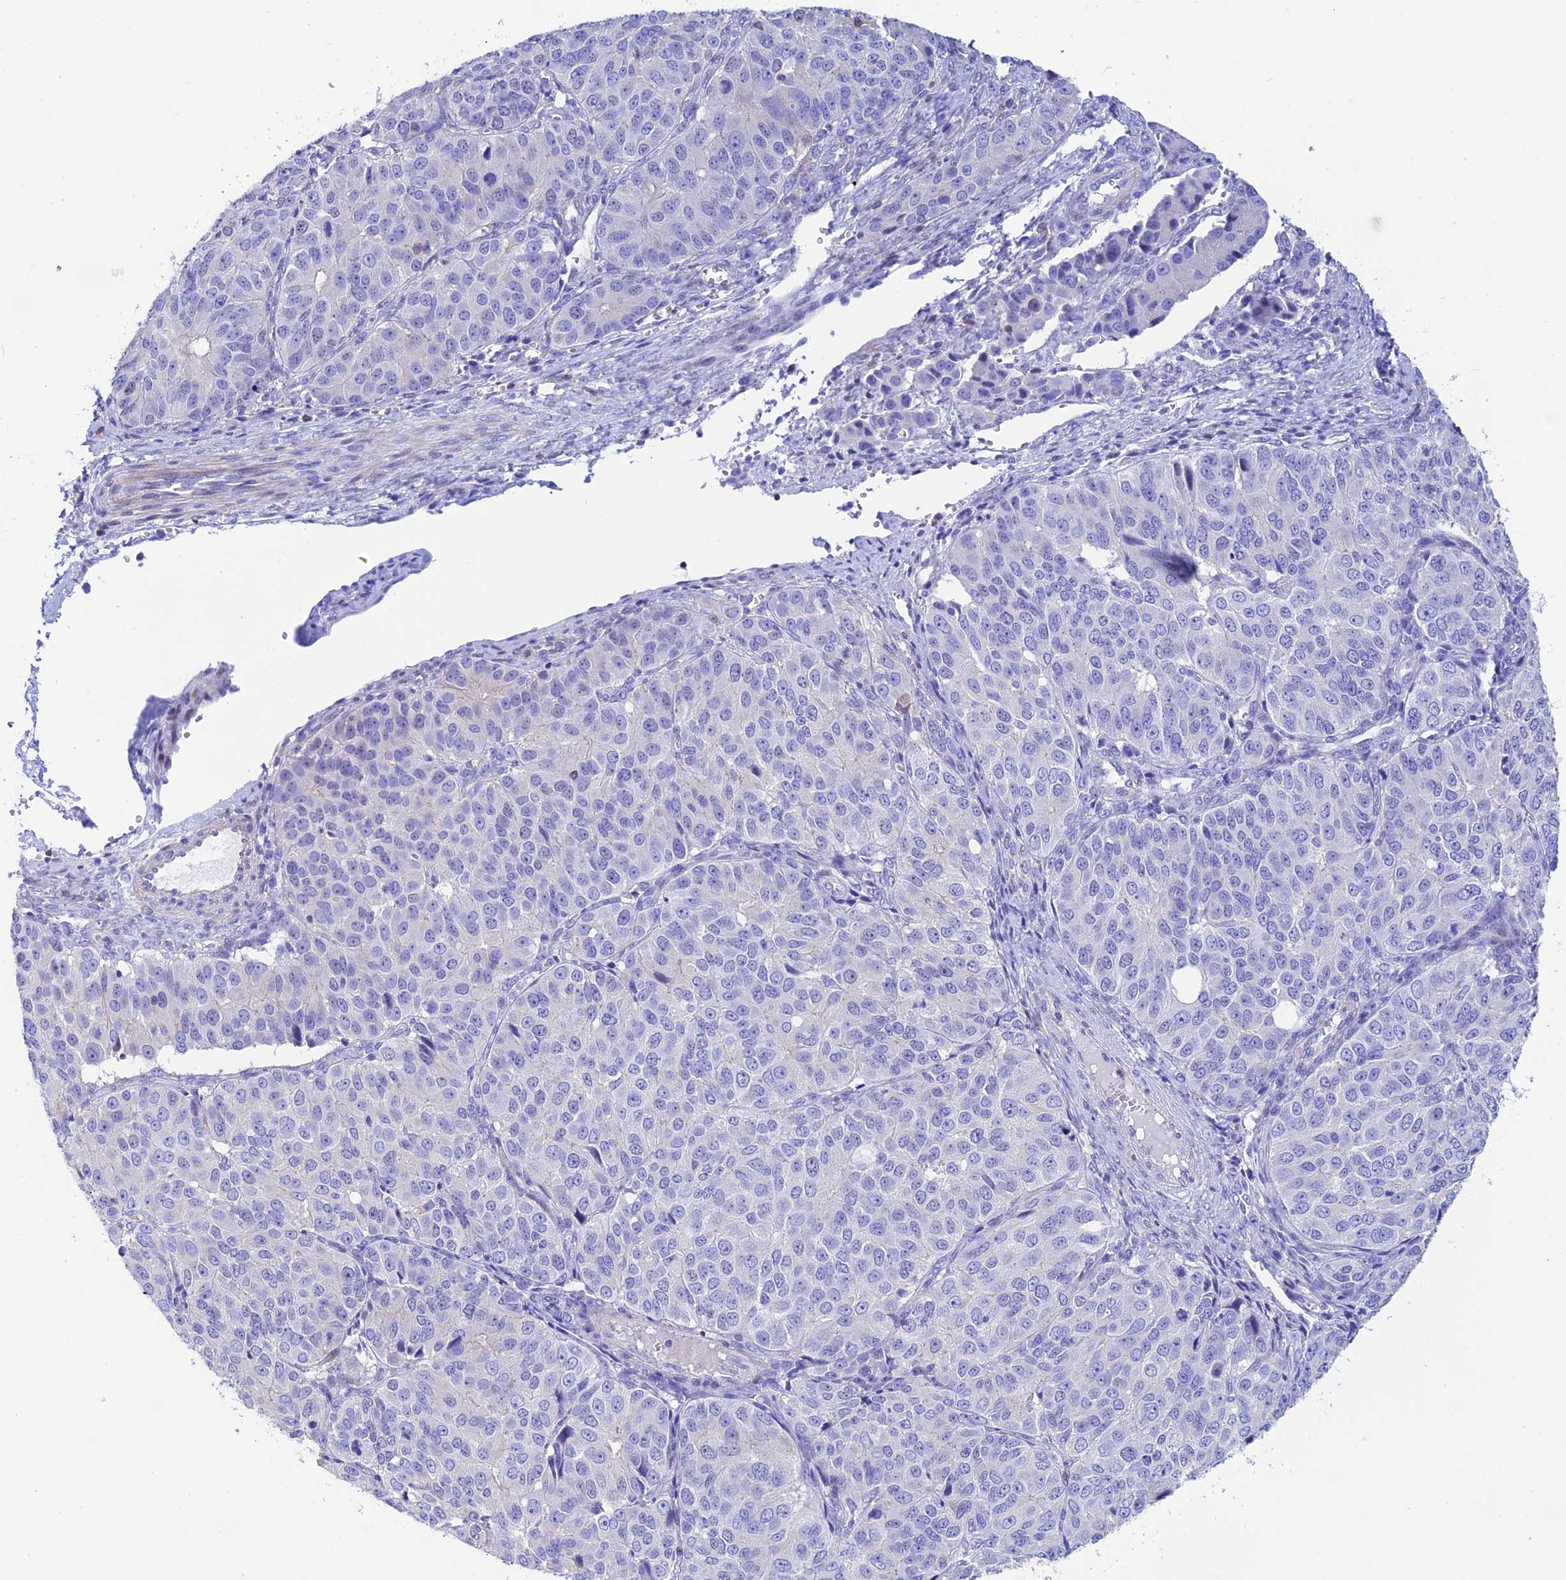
{"staining": {"intensity": "negative", "quantity": "none", "location": "none"}, "tissue": "ovarian cancer", "cell_type": "Tumor cells", "image_type": "cancer", "snomed": [{"axis": "morphology", "description": "Carcinoma, endometroid"}, {"axis": "topography", "description": "Ovary"}], "caption": "A high-resolution histopathology image shows IHC staining of ovarian cancer, which reveals no significant expression in tumor cells.", "gene": "PRIM1", "patient": {"sex": "female", "age": 51}}